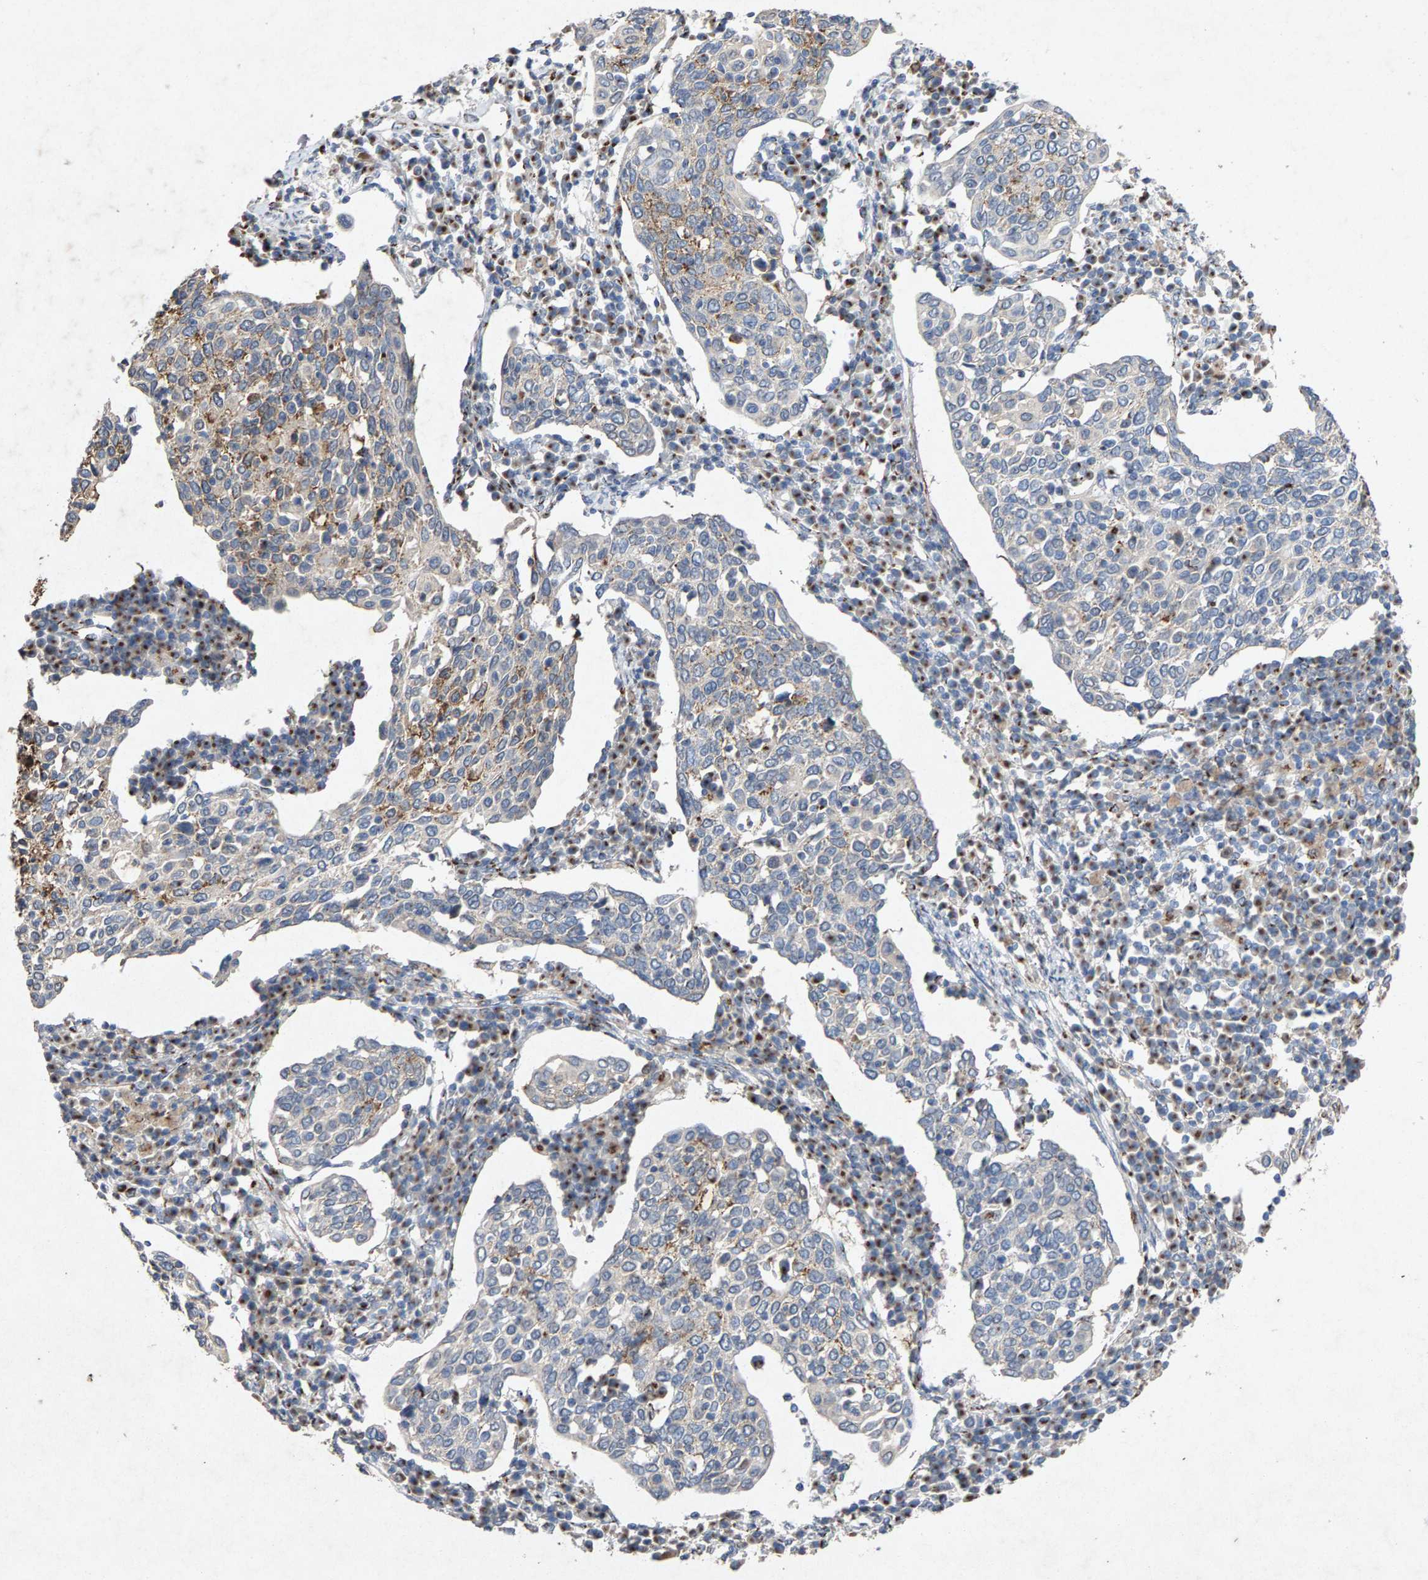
{"staining": {"intensity": "moderate", "quantity": "25%-75%", "location": "cytoplasmic/membranous"}, "tissue": "cervical cancer", "cell_type": "Tumor cells", "image_type": "cancer", "snomed": [{"axis": "morphology", "description": "Squamous cell carcinoma, NOS"}, {"axis": "topography", "description": "Cervix"}], "caption": "A brown stain shows moderate cytoplasmic/membranous positivity of a protein in human squamous cell carcinoma (cervical) tumor cells.", "gene": "MAN2A1", "patient": {"sex": "female", "age": 40}}